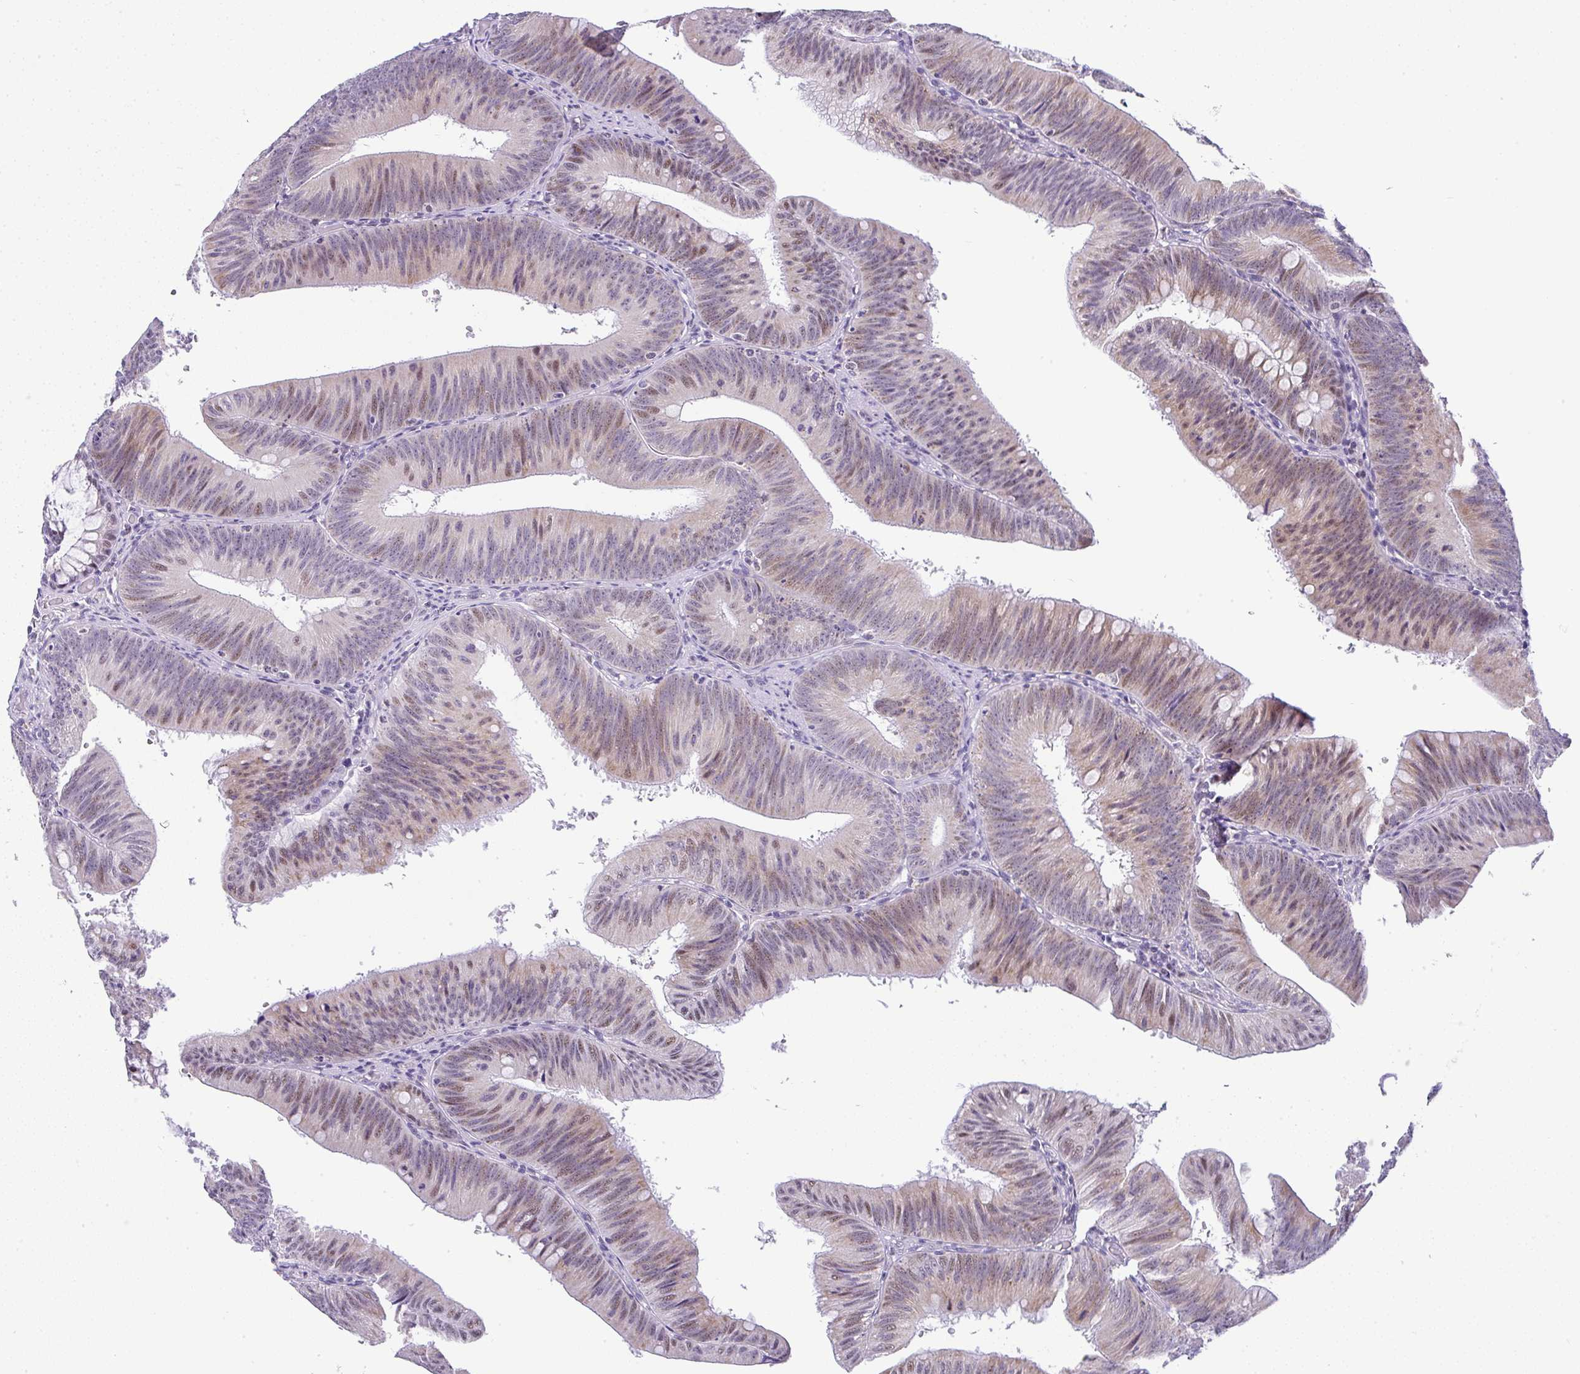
{"staining": {"intensity": "moderate", "quantity": "25%-75%", "location": "cytoplasmic/membranous,nuclear"}, "tissue": "colorectal cancer", "cell_type": "Tumor cells", "image_type": "cancer", "snomed": [{"axis": "morphology", "description": "Adenocarcinoma, NOS"}, {"axis": "topography", "description": "Colon"}], "caption": "This photomicrograph displays colorectal cancer stained with IHC to label a protein in brown. The cytoplasmic/membranous and nuclear of tumor cells show moderate positivity for the protein. Nuclei are counter-stained blue.", "gene": "NR1D2", "patient": {"sex": "male", "age": 84}}